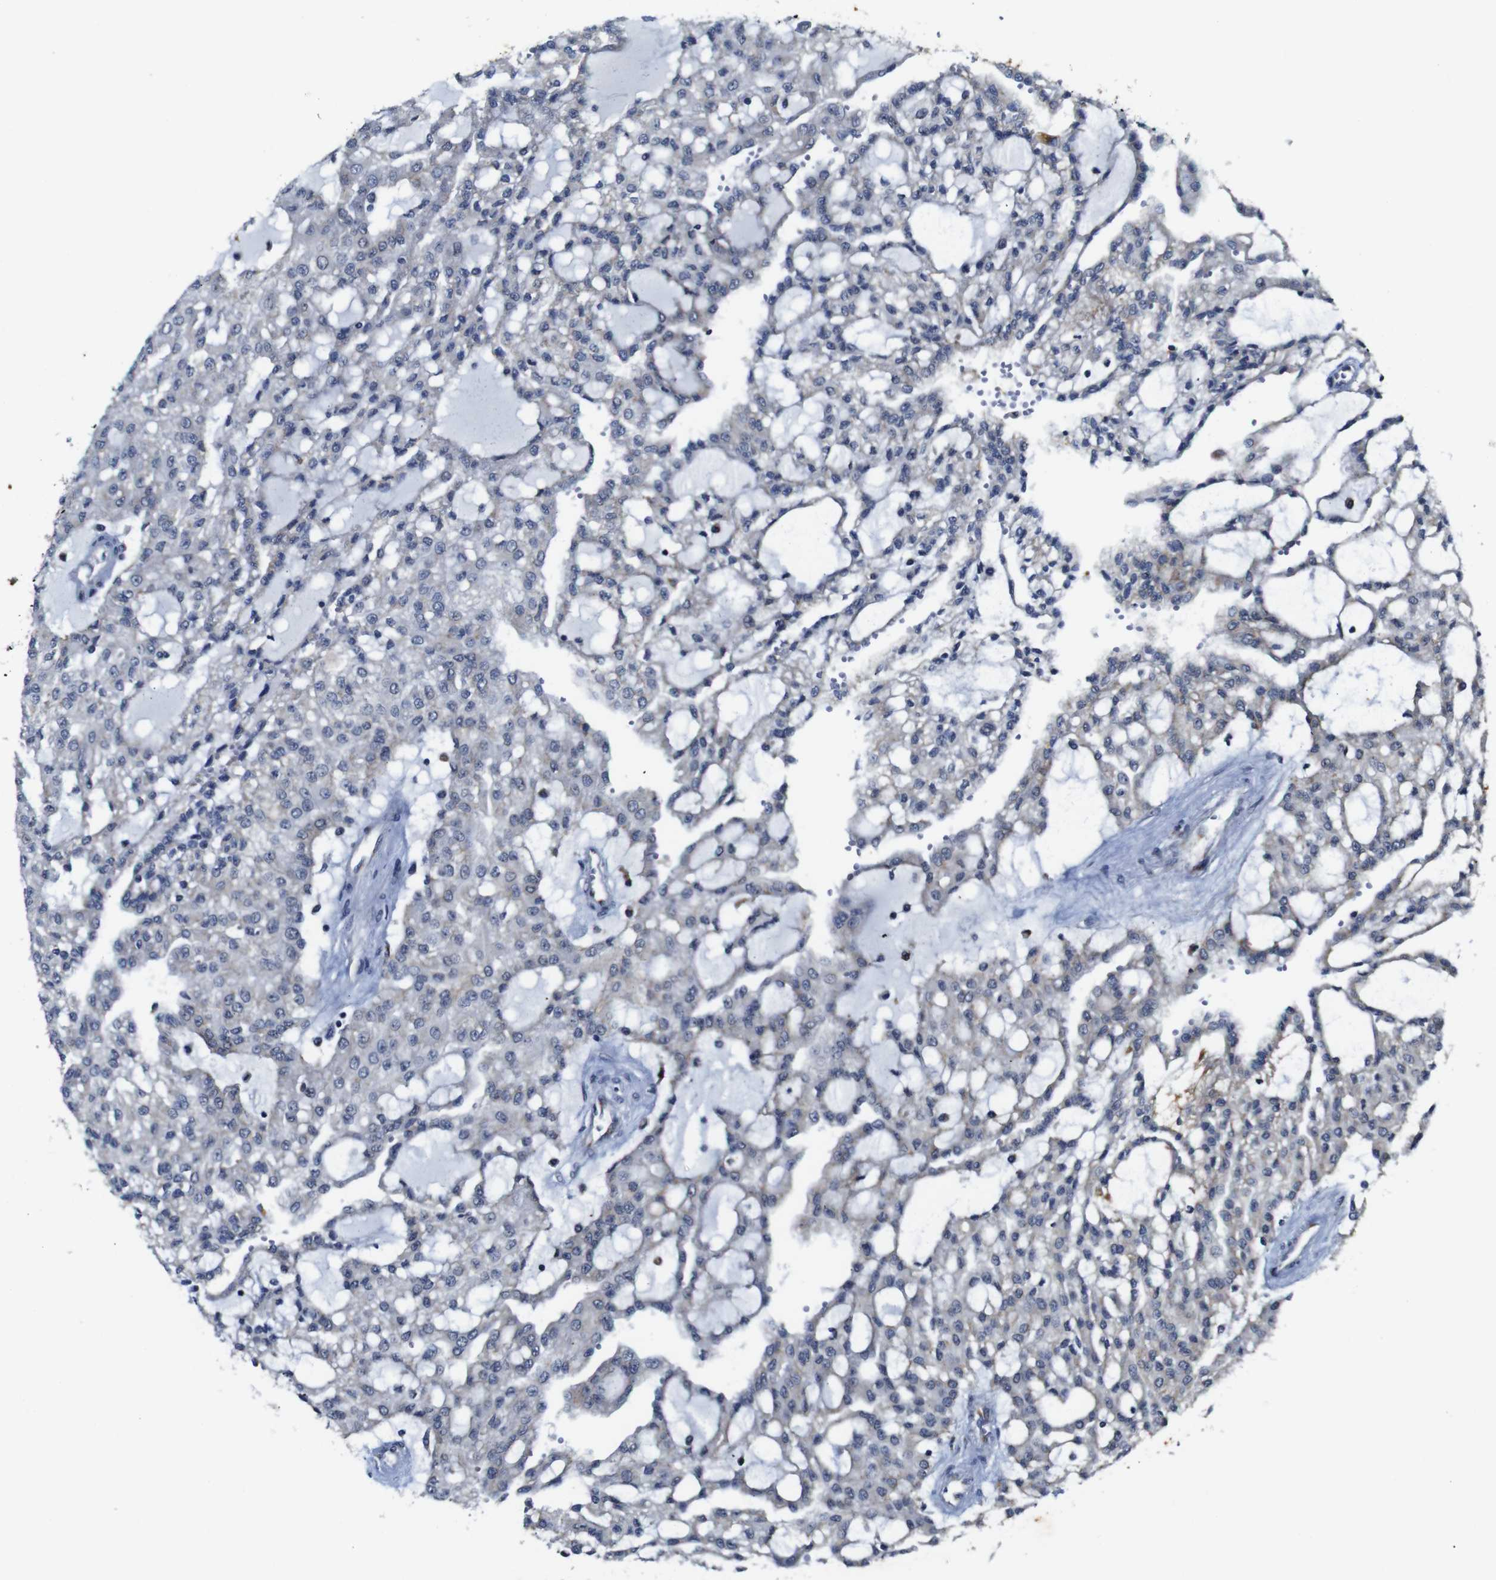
{"staining": {"intensity": "negative", "quantity": "none", "location": "none"}, "tissue": "renal cancer", "cell_type": "Tumor cells", "image_type": "cancer", "snomed": [{"axis": "morphology", "description": "Adenocarcinoma, NOS"}, {"axis": "topography", "description": "Kidney"}], "caption": "Micrograph shows no significant protein staining in tumor cells of renal cancer (adenocarcinoma).", "gene": "FURIN", "patient": {"sex": "male", "age": 63}}